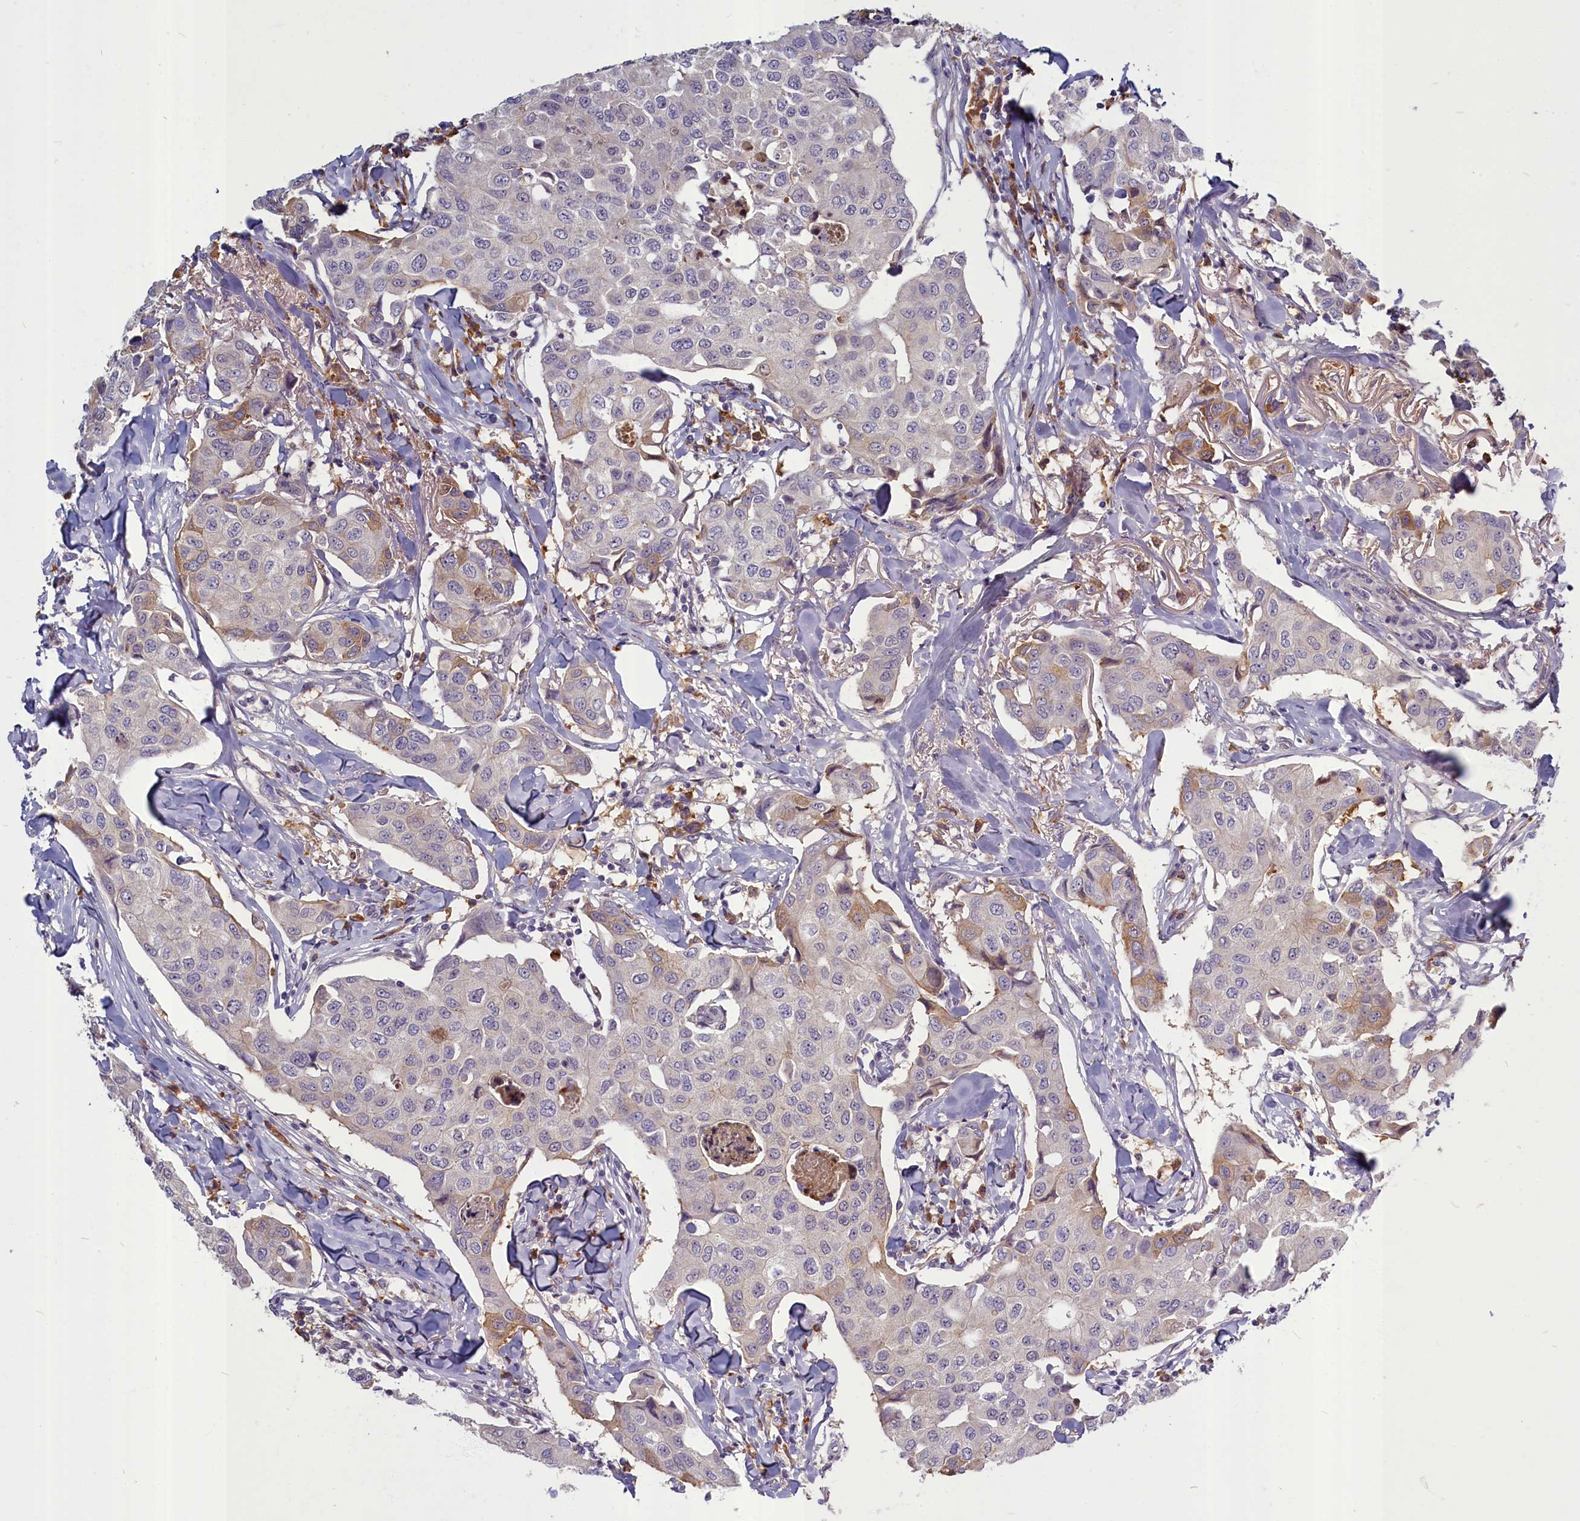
{"staining": {"intensity": "moderate", "quantity": "<25%", "location": "cytoplasmic/membranous"}, "tissue": "breast cancer", "cell_type": "Tumor cells", "image_type": "cancer", "snomed": [{"axis": "morphology", "description": "Duct carcinoma"}, {"axis": "topography", "description": "Breast"}], "caption": "Tumor cells demonstrate moderate cytoplasmic/membranous expression in approximately <25% of cells in breast infiltrating ductal carcinoma.", "gene": "SV2C", "patient": {"sex": "female", "age": 80}}